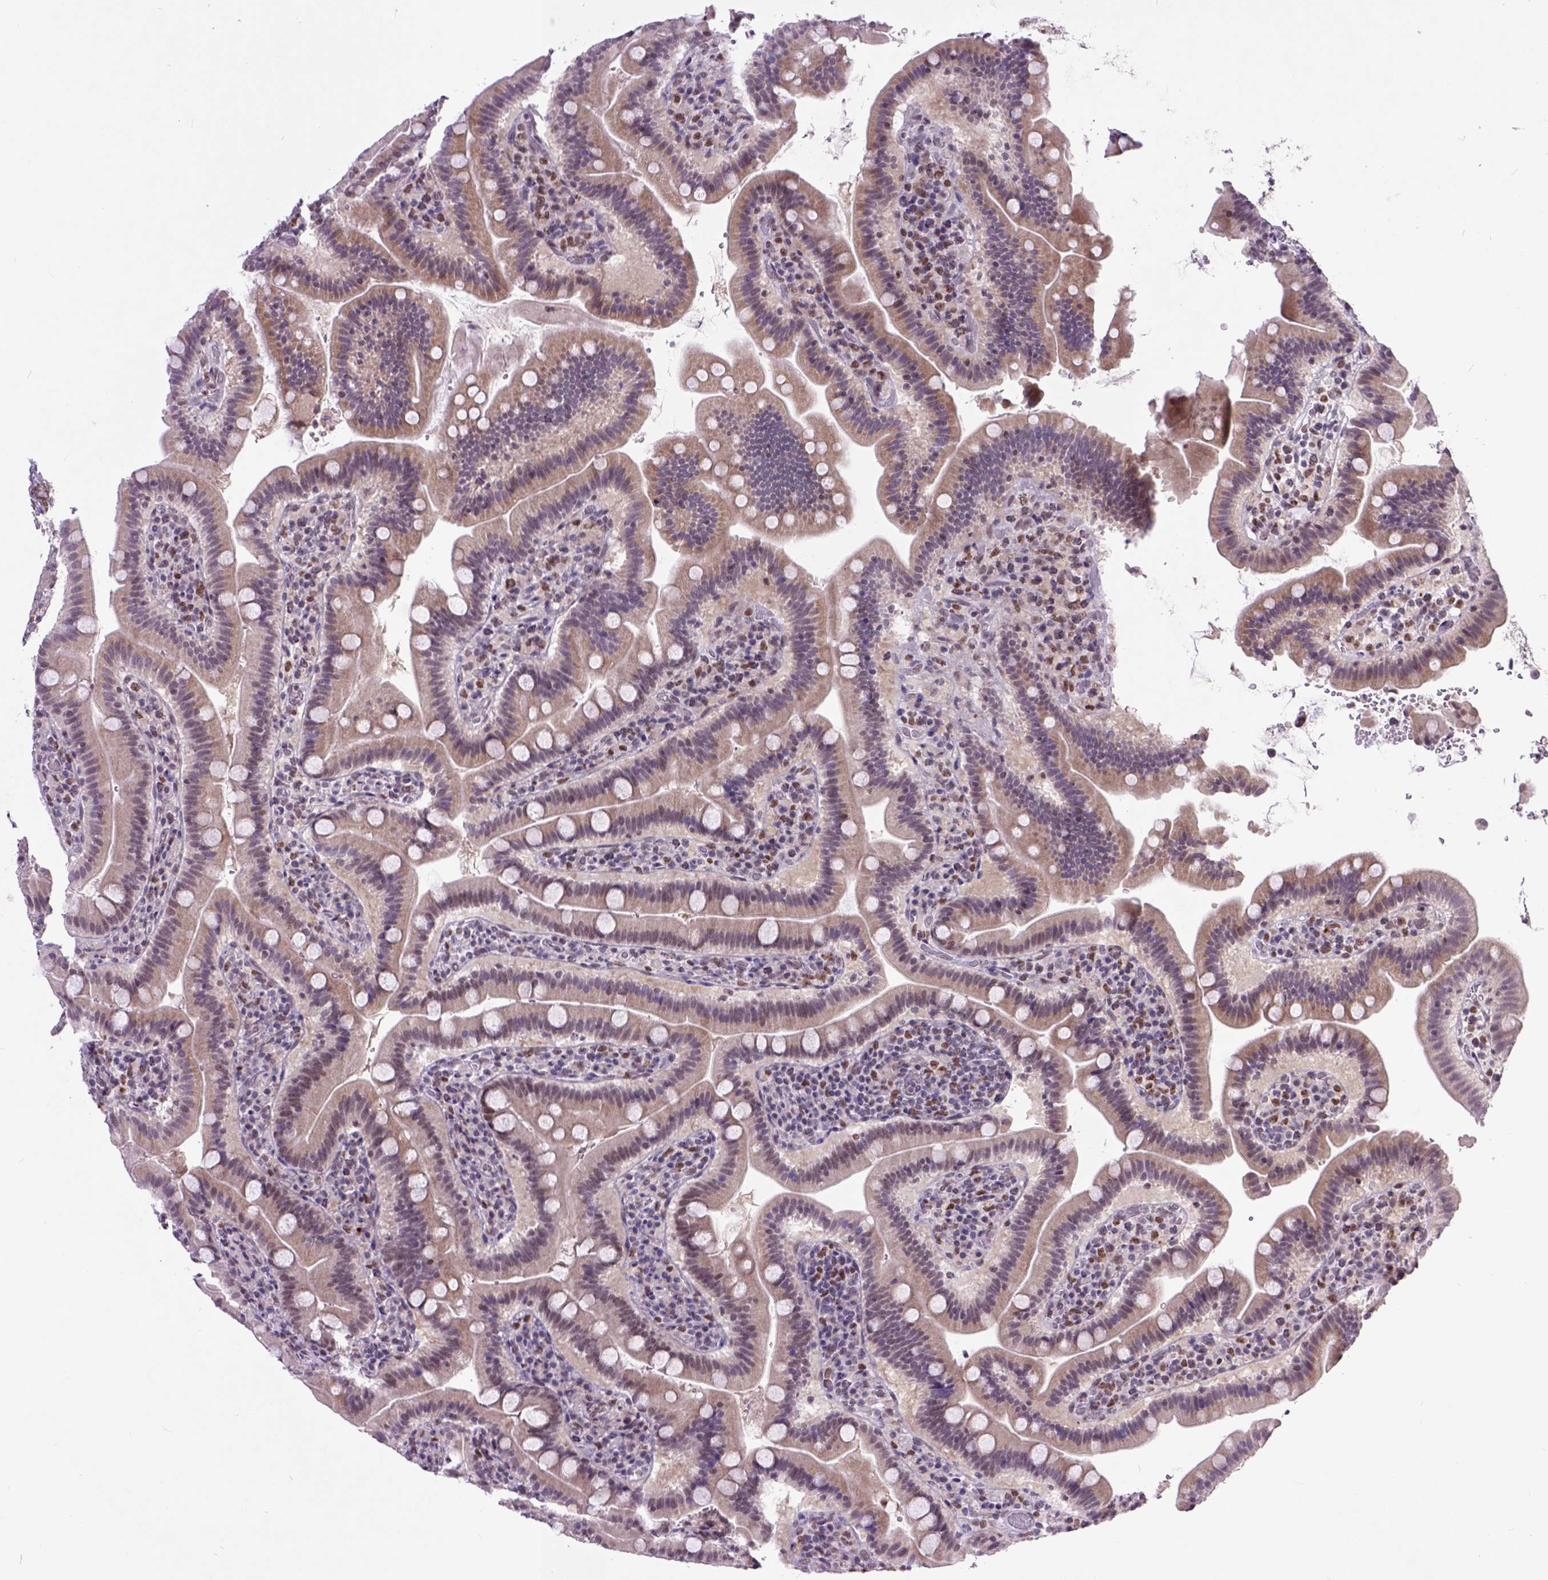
{"staining": {"intensity": "moderate", "quantity": "25%-75%", "location": "nuclear"}, "tissue": "small intestine", "cell_type": "Glandular cells", "image_type": "normal", "snomed": [{"axis": "morphology", "description": "Normal tissue, NOS"}, {"axis": "topography", "description": "Small intestine"}], "caption": "This is a photomicrograph of immunohistochemistry (IHC) staining of unremarkable small intestine, which shows moderate expression in the nuclear of glandular cells.", "gene": "RCC2", "patient": {"sex": "male", "age": 26}}